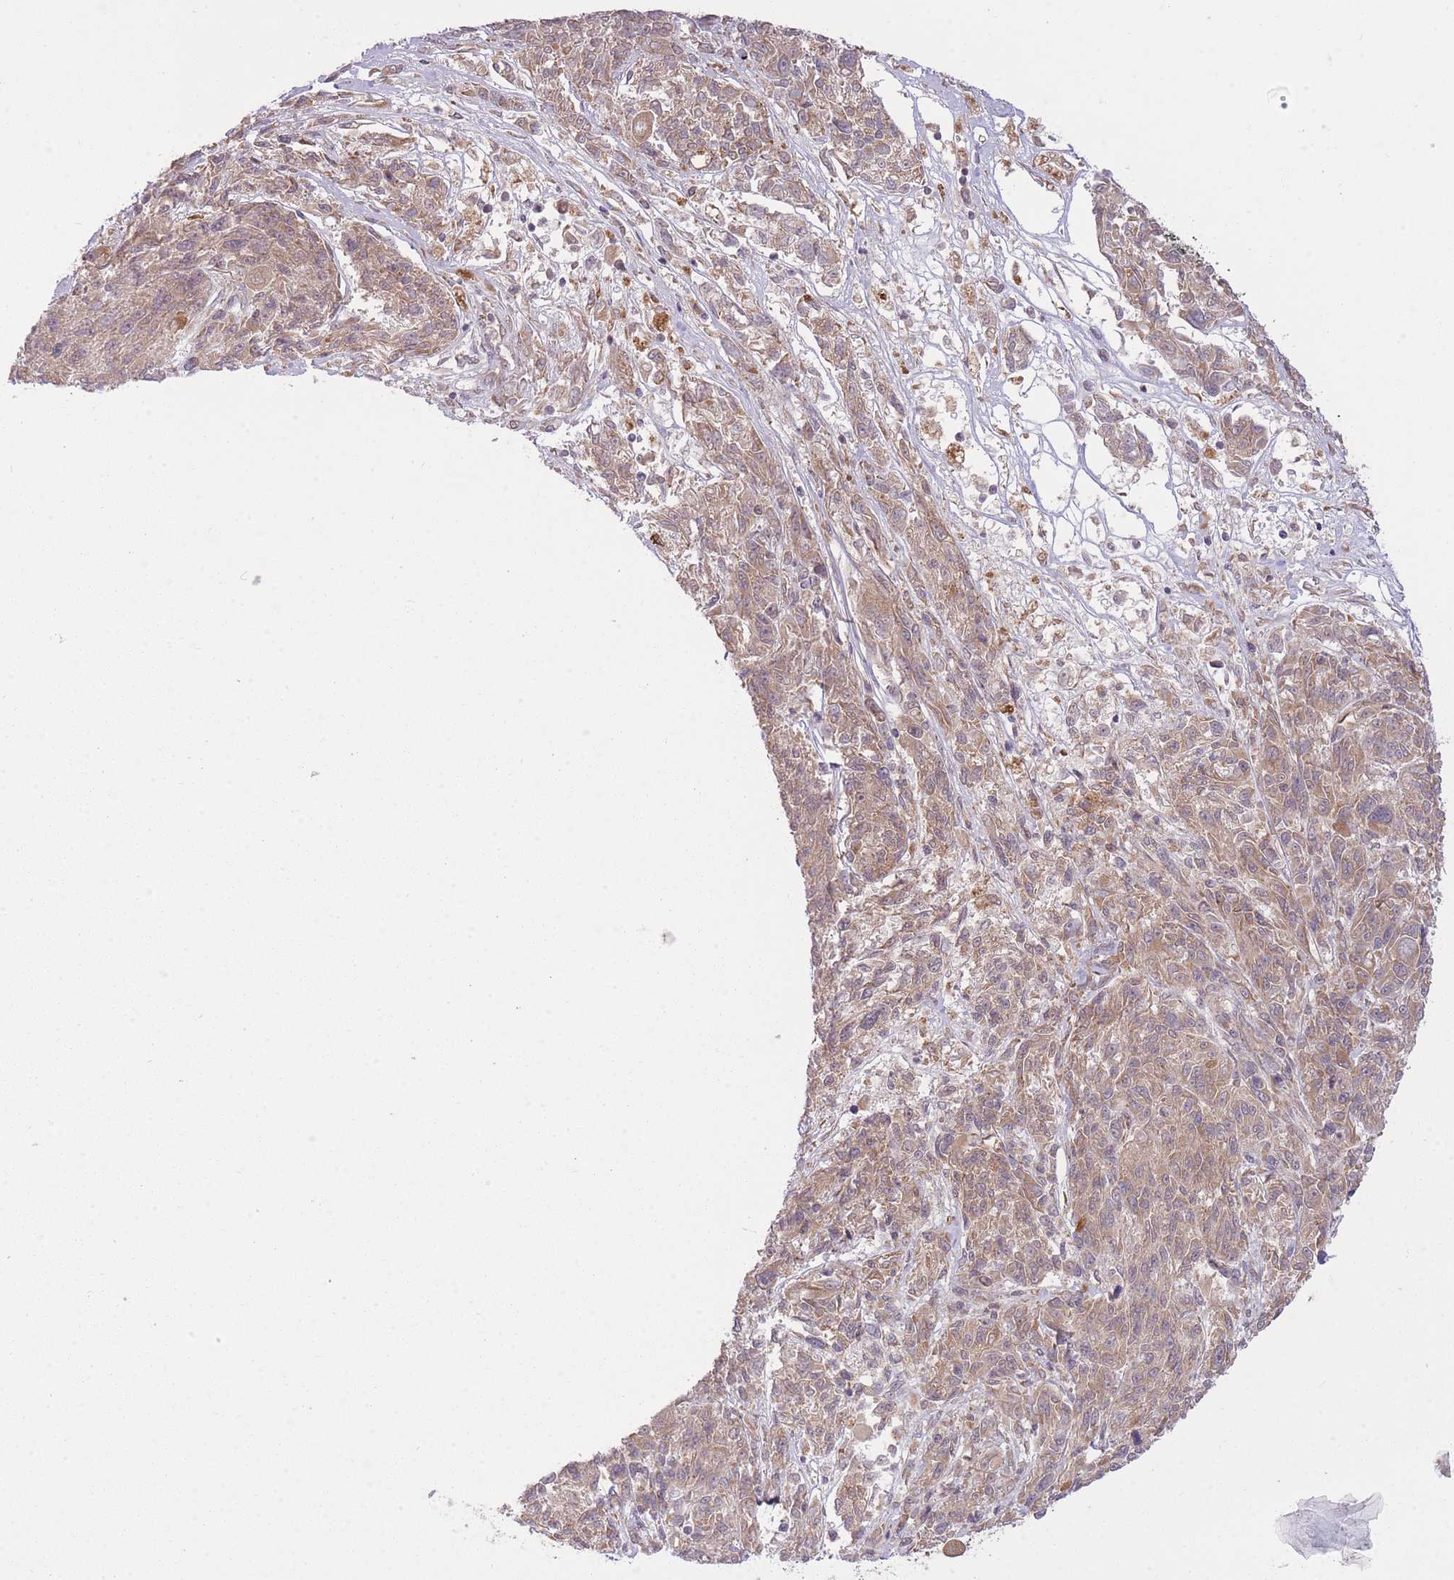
{"staining": {"intensity": "moderate", "quantity": ">75%", "location": "cytoplasmic/membranous"}, "tissue": "melanoma", "cell_type": "Tumor cells", "image_type": "cancer", "snomed": [{"axis": "morphology", "description": "Malignant melanoma, NOS"}, {"axis": "topography", "description": "Skin"}], "caption": "Protein staining by IHC exhibits moderate cytoplasmic/membranous expression in about >75% of tumor cells in melanoma. (Stains: DAB in brown, nuclei in blue, Microscopy: brightfield microscopy at high magnification).", "gene": "ZNF391", "patient": {"sex": "male", "age": 53}}